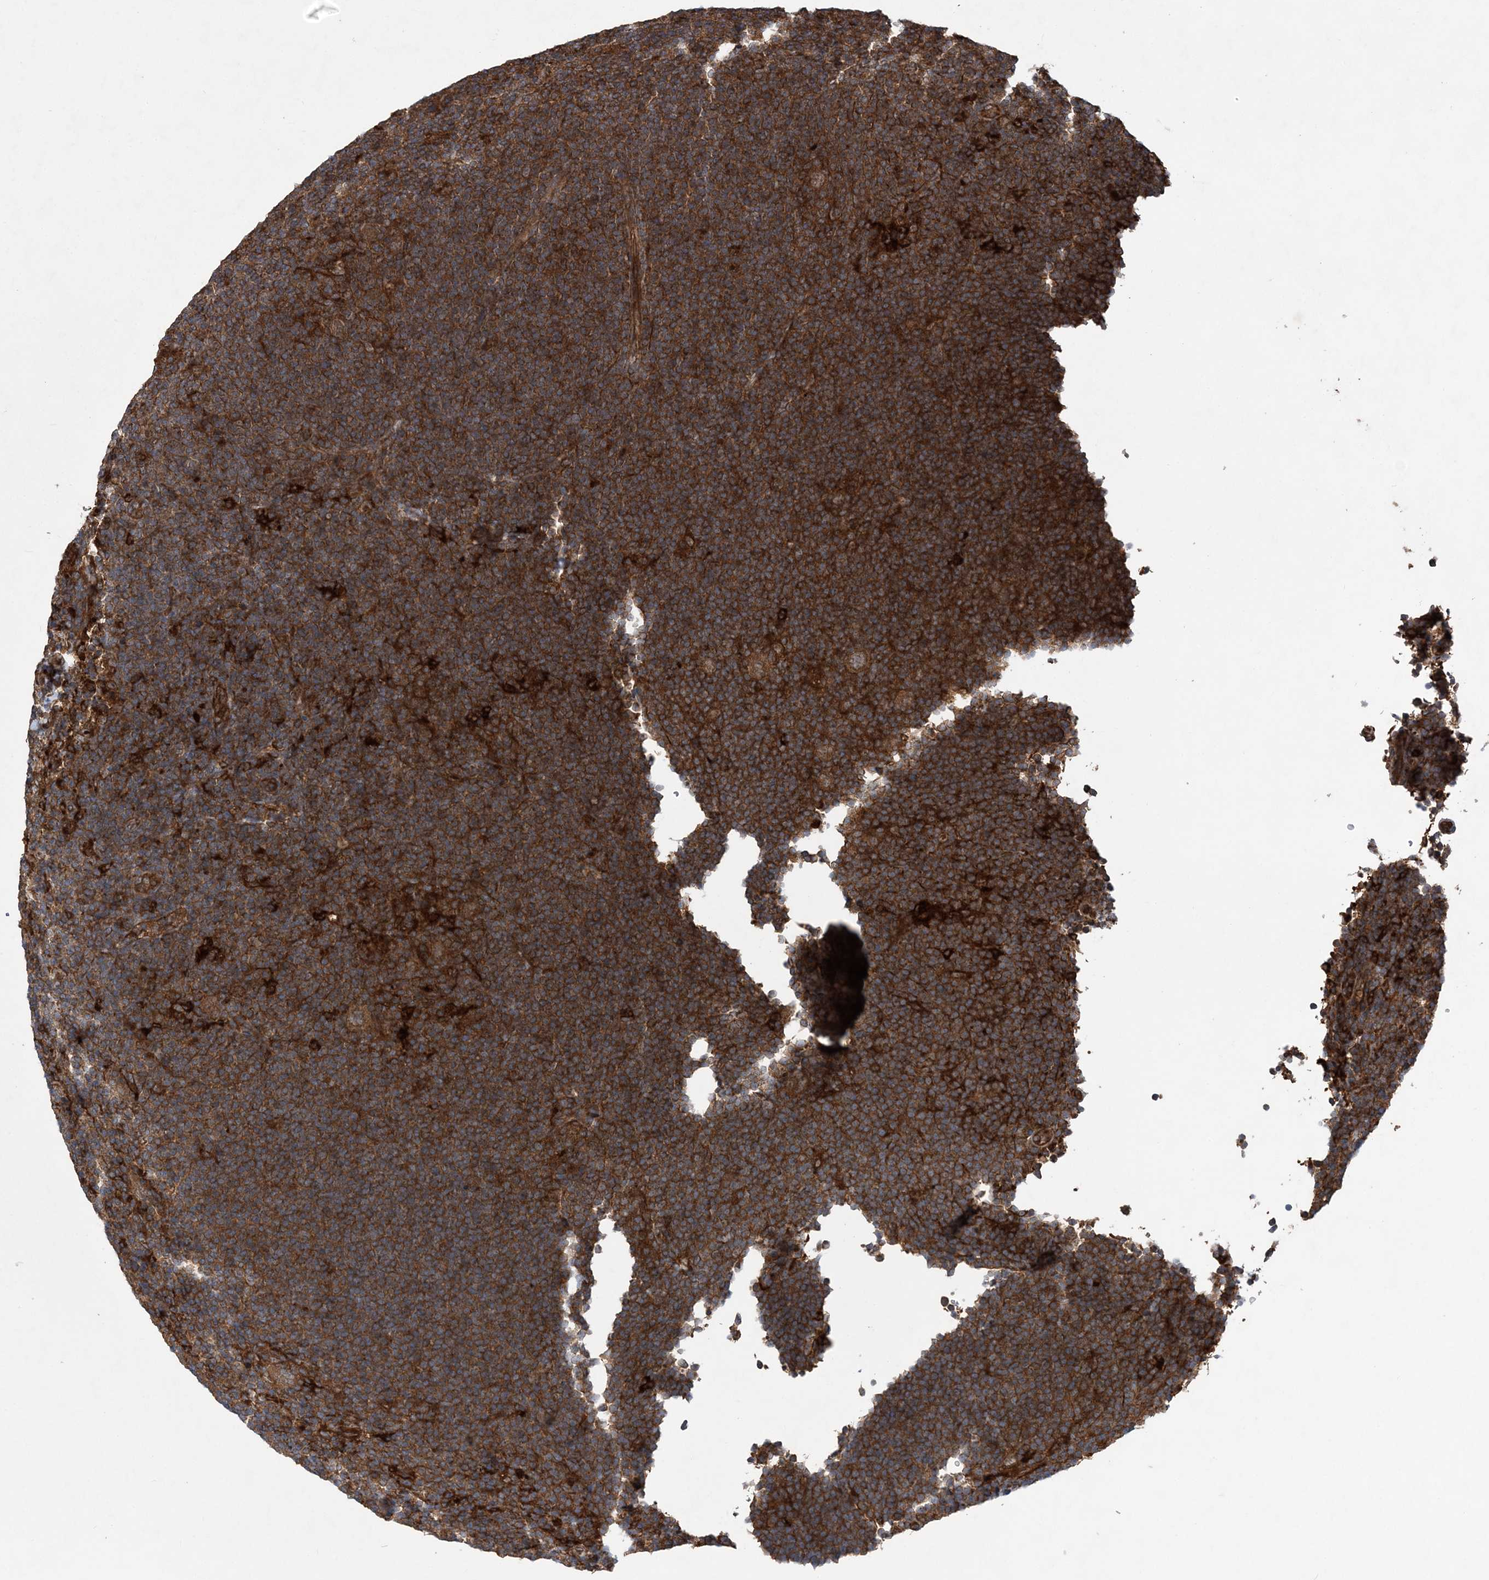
{"staining": {"intensity": "moderate", "quantity": ">75%", "location": "cytoplasmic/membranous"}, "tissue": "lymphoma", "cell_type": "Tumor cells", "image_type": "cancer", "snomed": [{"axis": "morphology", "description": "Hodgkin's disease, NOS"}, {"axis": "topography", "description": "Lymph node"}], "caption": "Approximately >75% of tumor cells in human lymphoma reveal moderate cytoplasmic/membranous protein positivity as visualized by brown immunohistochemical staining.", "gene": "ATG3", "patient": {"sex": "female", "age": 57}}